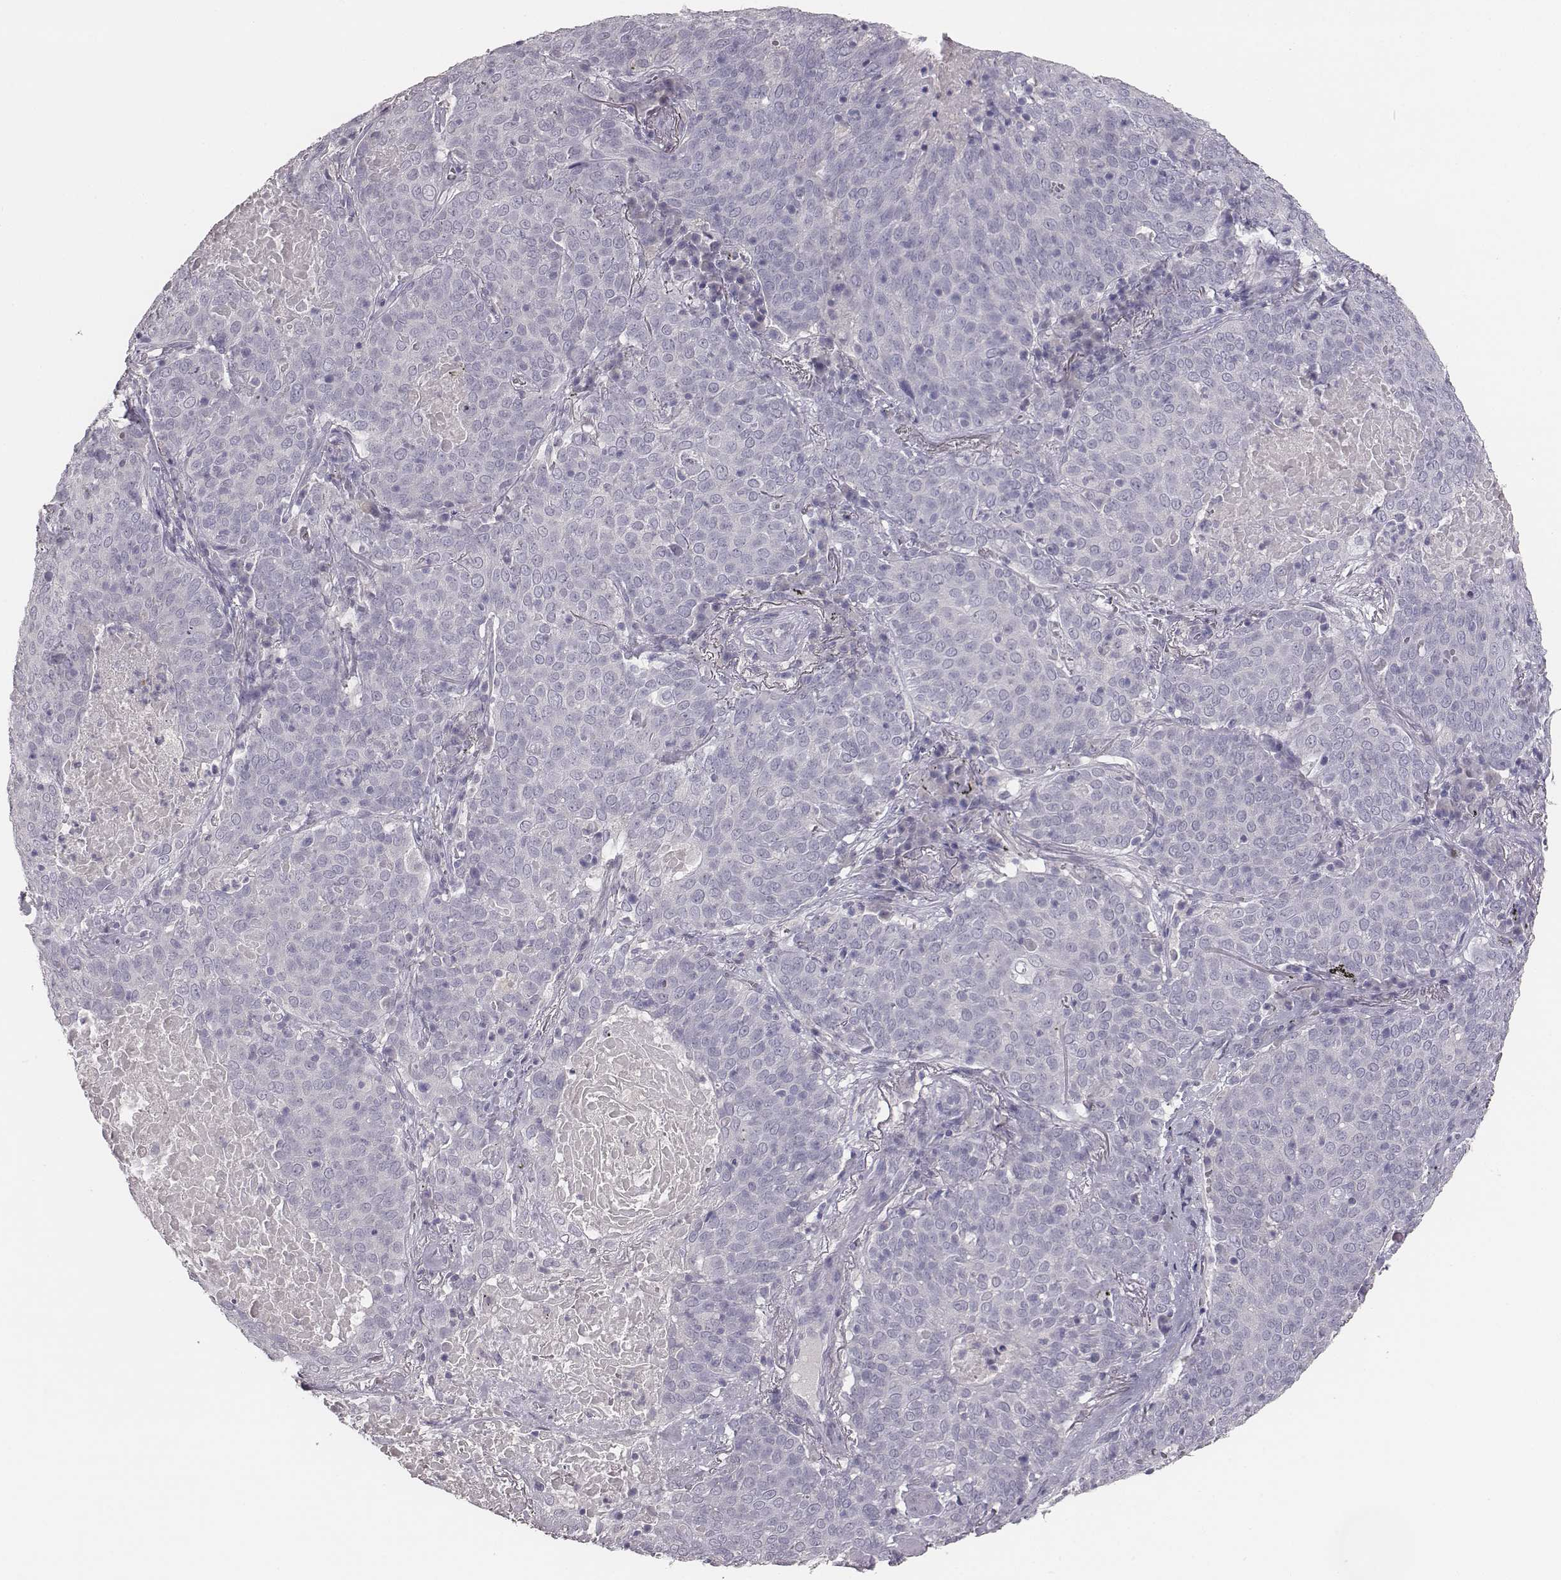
{"staining": {"intensity": "negative", "quantity": "none", "location": "none"}, "tissue": "lung cancer", "cell_type": "Tumor cells", "image_type": "cancer", "snomed": [{"axis": "morphology", "description": "Squamous cell carcinoma, NOS"}, {"axis": "topography", "description": "Lung"}], "caption": "An immunohistochemistry (IHC) image of lung cancer is shown. There is no staining in tumor cells of lung cancer.", "gene": "MYH6", "patient": {"sex": "male", "age": 82}}